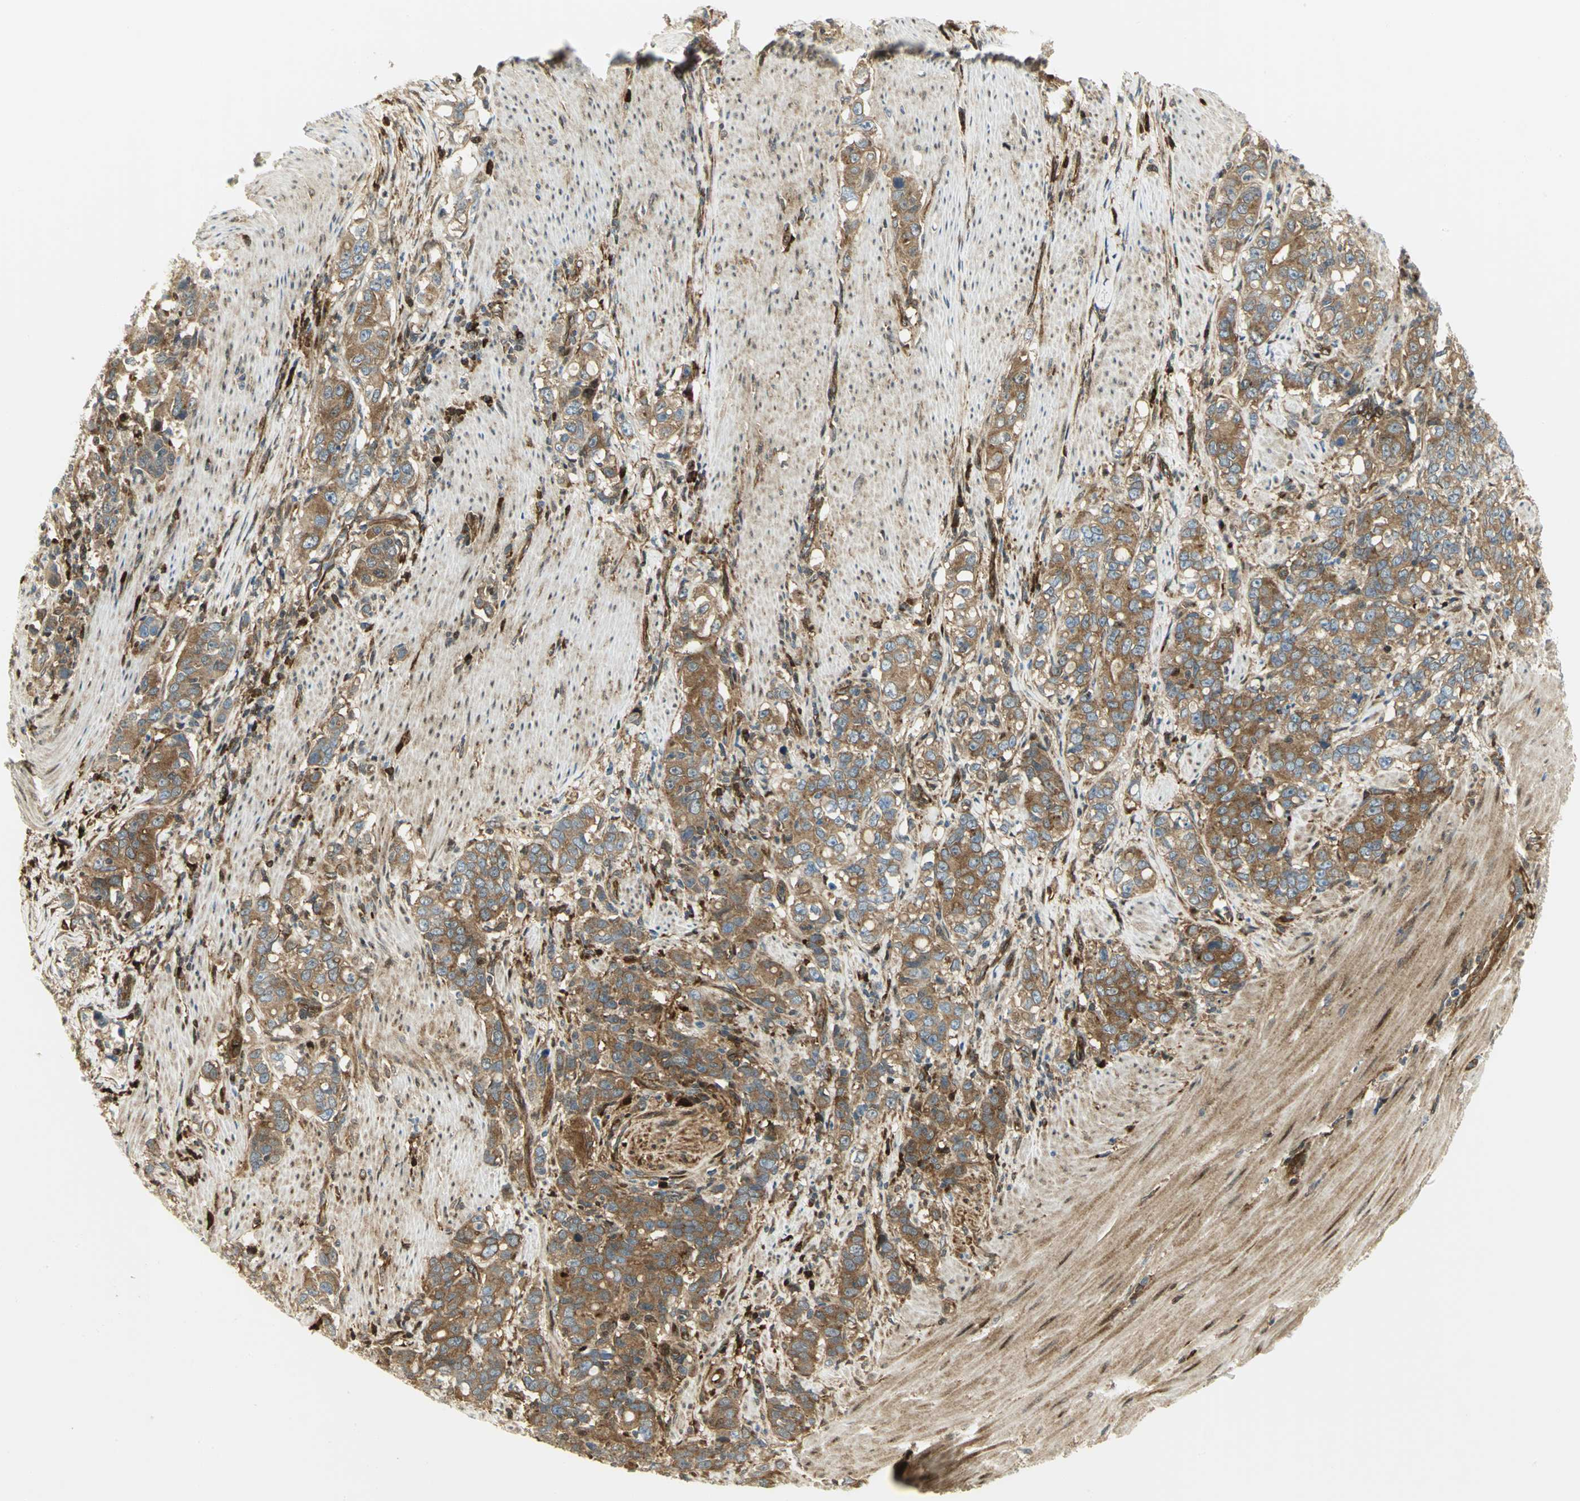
{"staining": {"intensity": "moderate", "quantity": ">75%", "location": "cytoplasmic/membranous"}, "tissue": "stomach cancer", "cell_type": "Tumor cells", "image_type": "cancer", "snomed": [{"axis": "morphology", "description": "Adenocarcinoma, NOS"}, {"axis": "topography", "description": "Stomach, lower"}], "caption": "A high-resolution micrograph shows IHC staining of adenocarcinoma (stomach), which shows moderate cytoplasmic/membranous staining in about >75% of tumor cells. The protein of interest is stained brown, and the nuclei are stained in blue (DAB IHC with brightfield microscopy, high magnification).", "gene": "EEA1", "patient": {"sex": "female", "age": 72}}